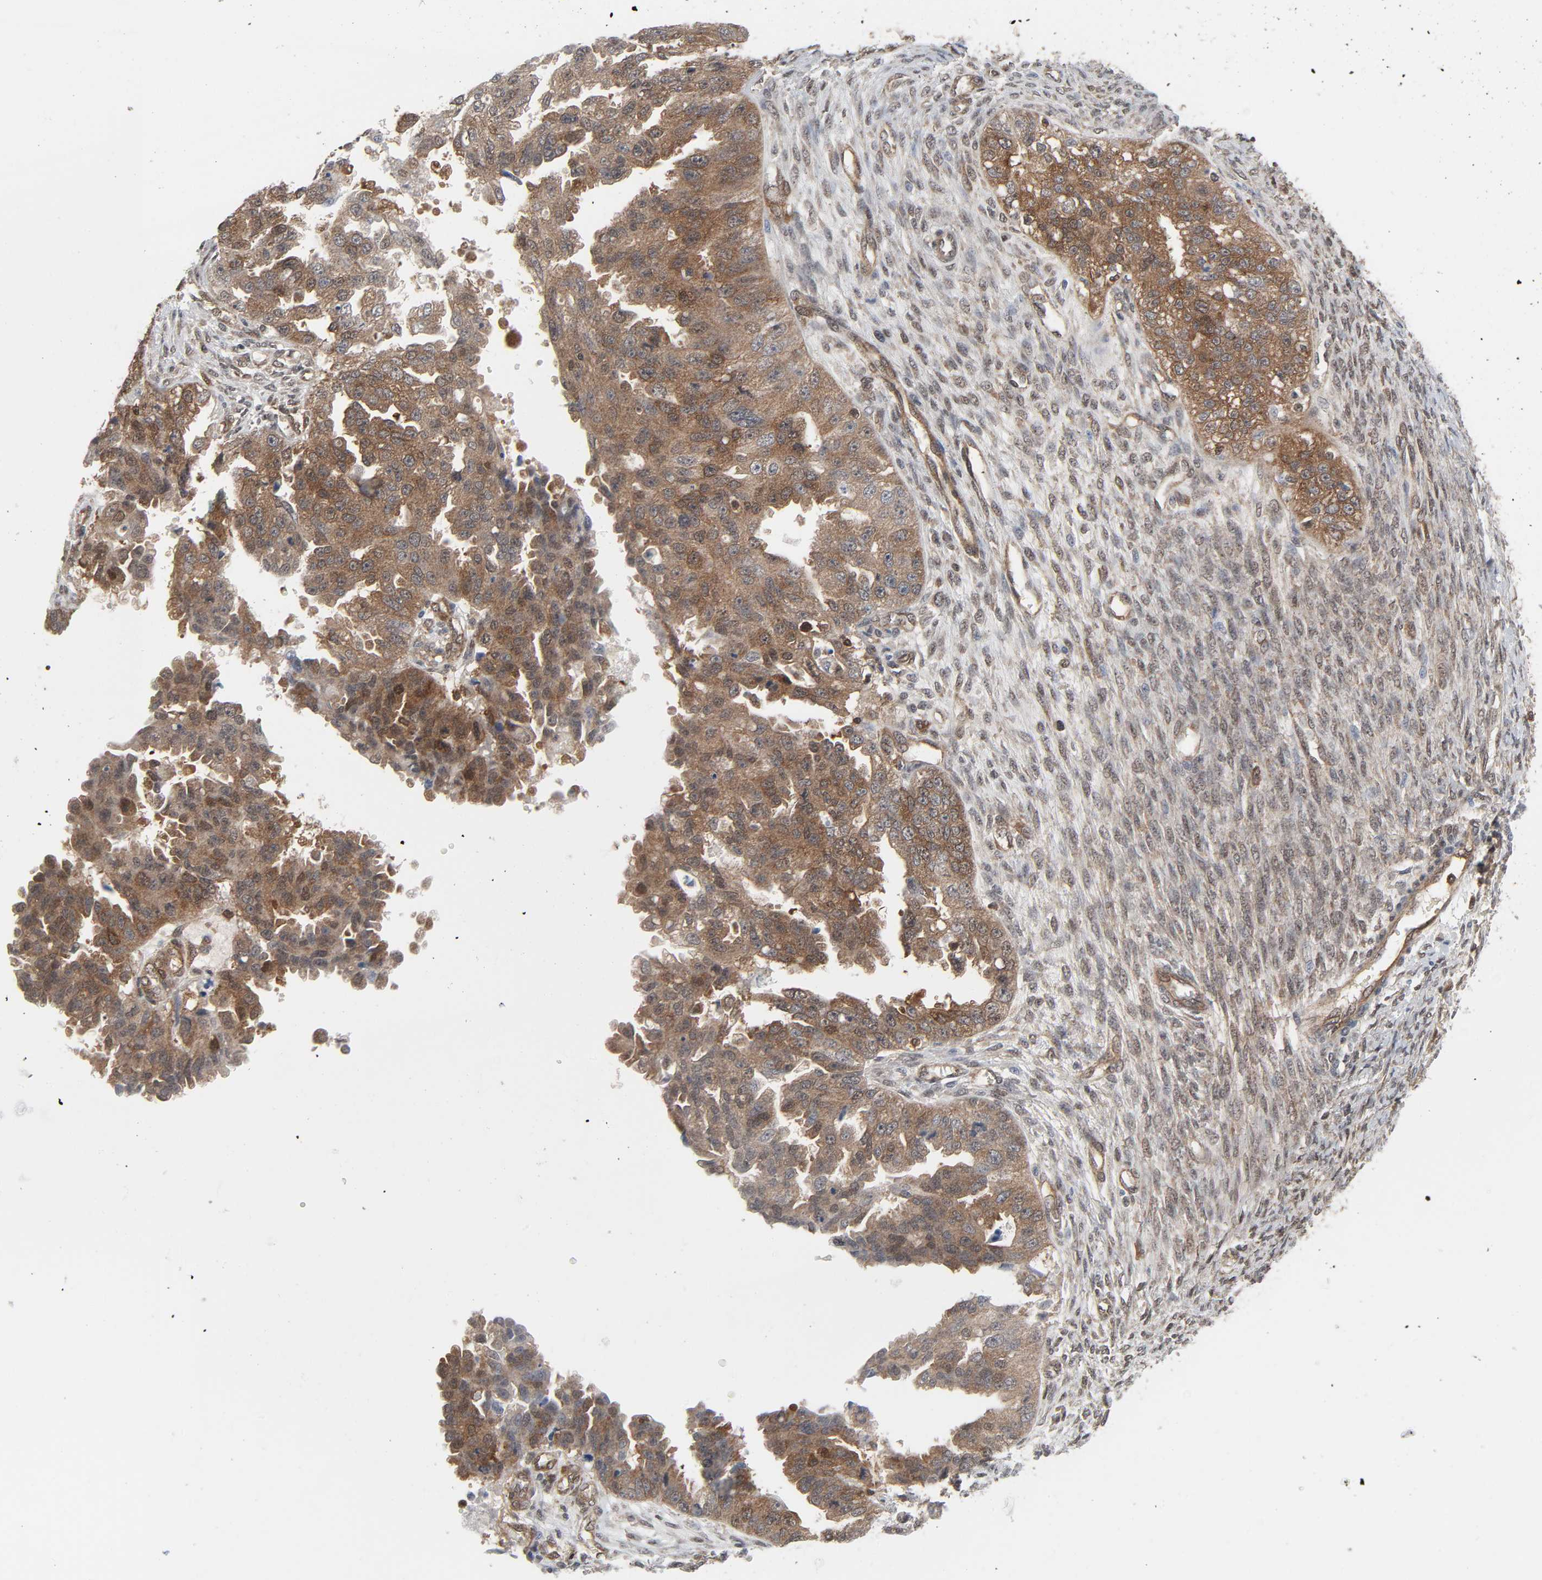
{"staining": {"intensity": "moderate", "quantity": ">75%", "location": "cytoplasmic/membranous"}, "tissue": "ovarian cancer", "cell_type": "Tumor cells", "image_type": "cancer", "snomed": [{"axis": "morphology", "description": "Cystadenocarcinoma, serous, NOS"}, {"axis": "topography", "description": "Ovary"}], "caption": "Brown immunohistochemical staining in human serous cystadenocarcinoma (ovarian) exhibits moderate cytoplasmic/membranous expression in about >75% of tumor cells.", "gene": "GSK3A", "patient": {"sex": "female", "age": 58}}